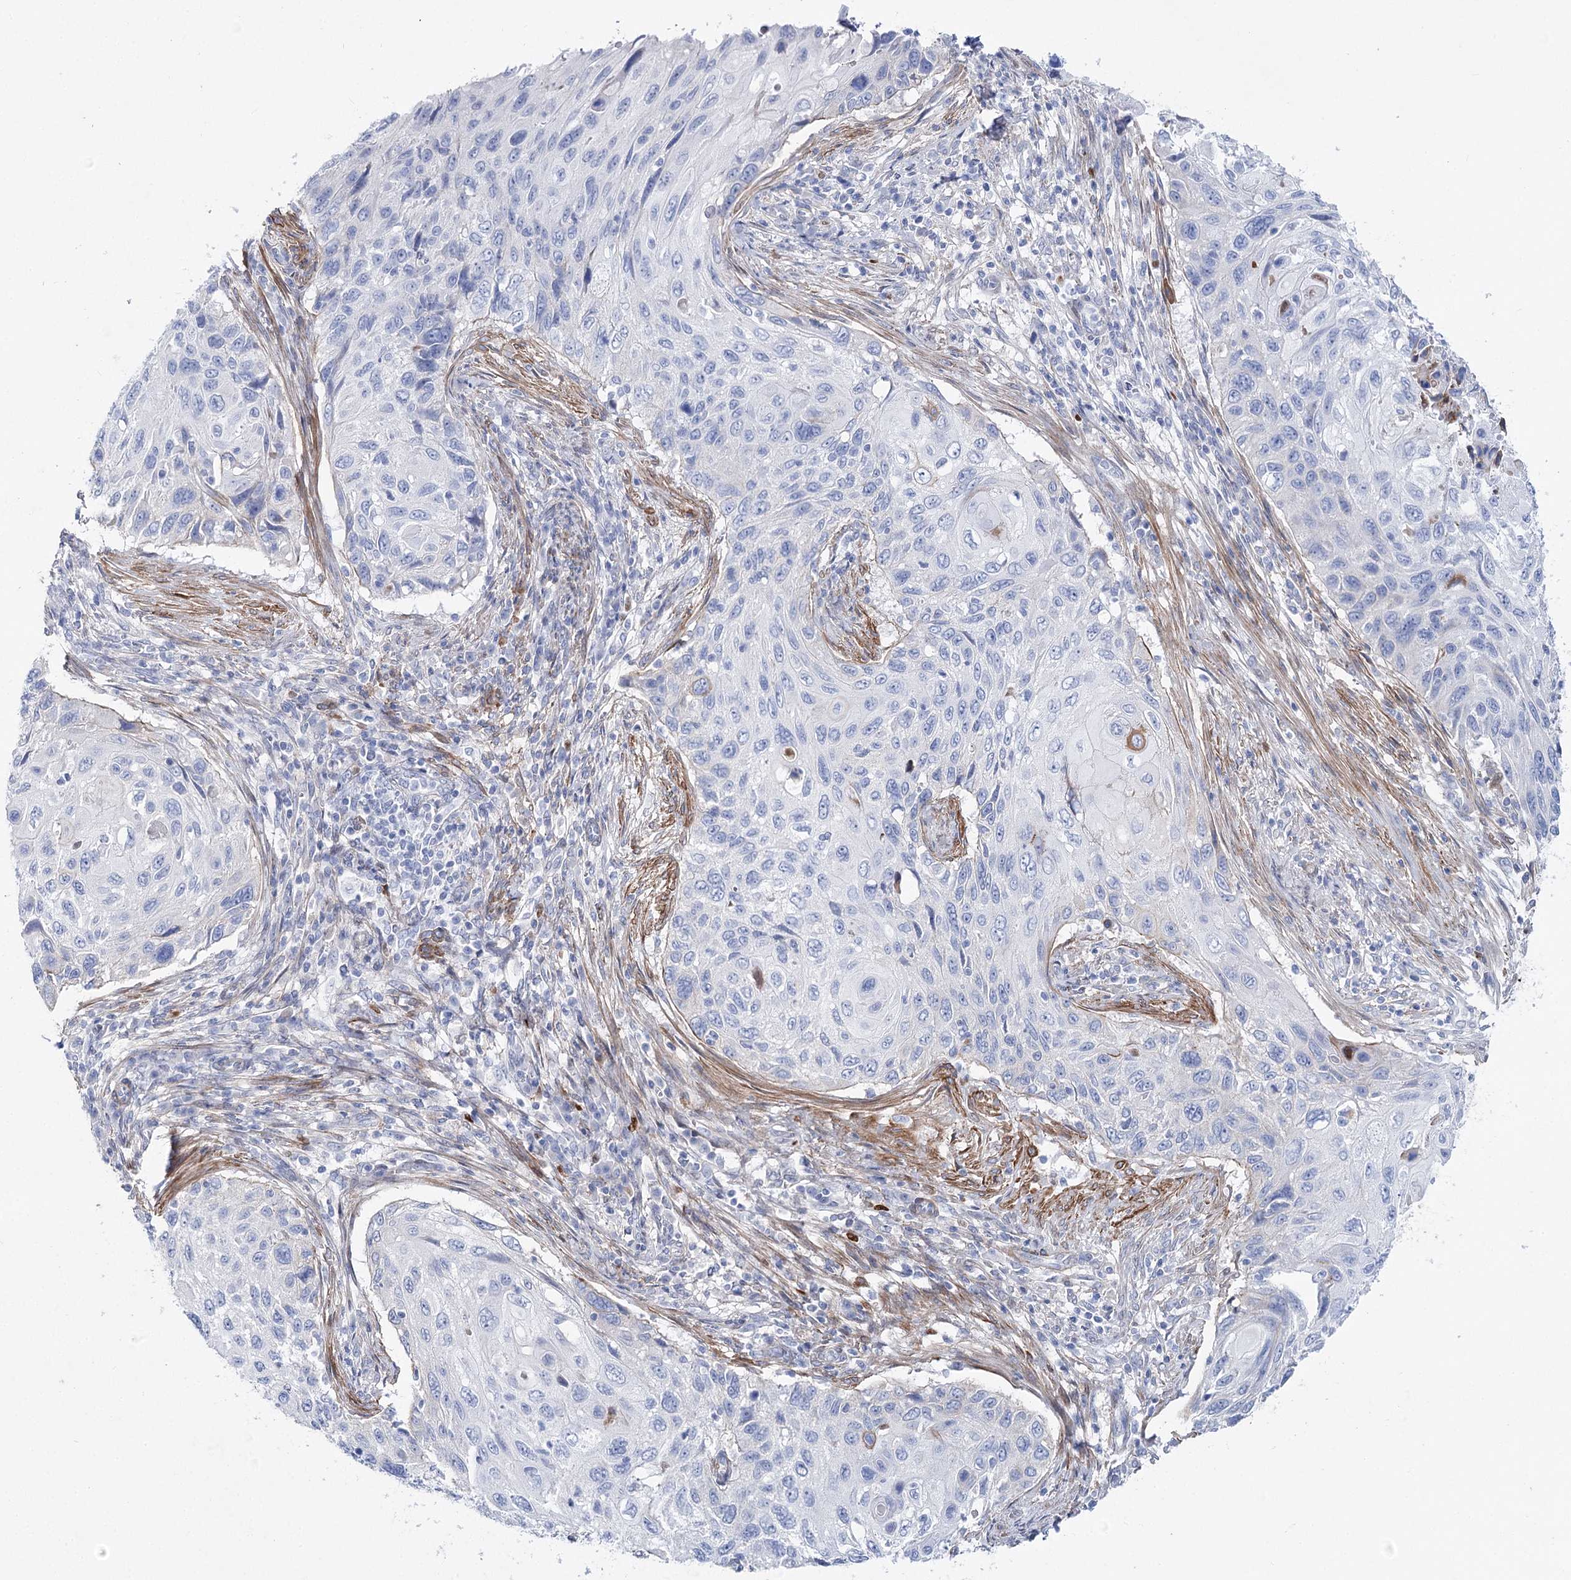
{"staining": {"intensity": "negative", "quantity": "none", "location": "none"}, "tissue": "cervical cancer", "cell_type": "Tumor cells", "image_type": "cancer", "snomed": [{"axis": "morphology", "description": "Squamous cell carcinoma, NOS"}, {"axis": "topography", "description": "Cervix"}], "caption": "Human cervical squamous cell carcinoma stained for a protein using IHC displays no expression in tumor cells.", "gene": "ANKRD23", "patient": {"sex": "female", "age": 70}}